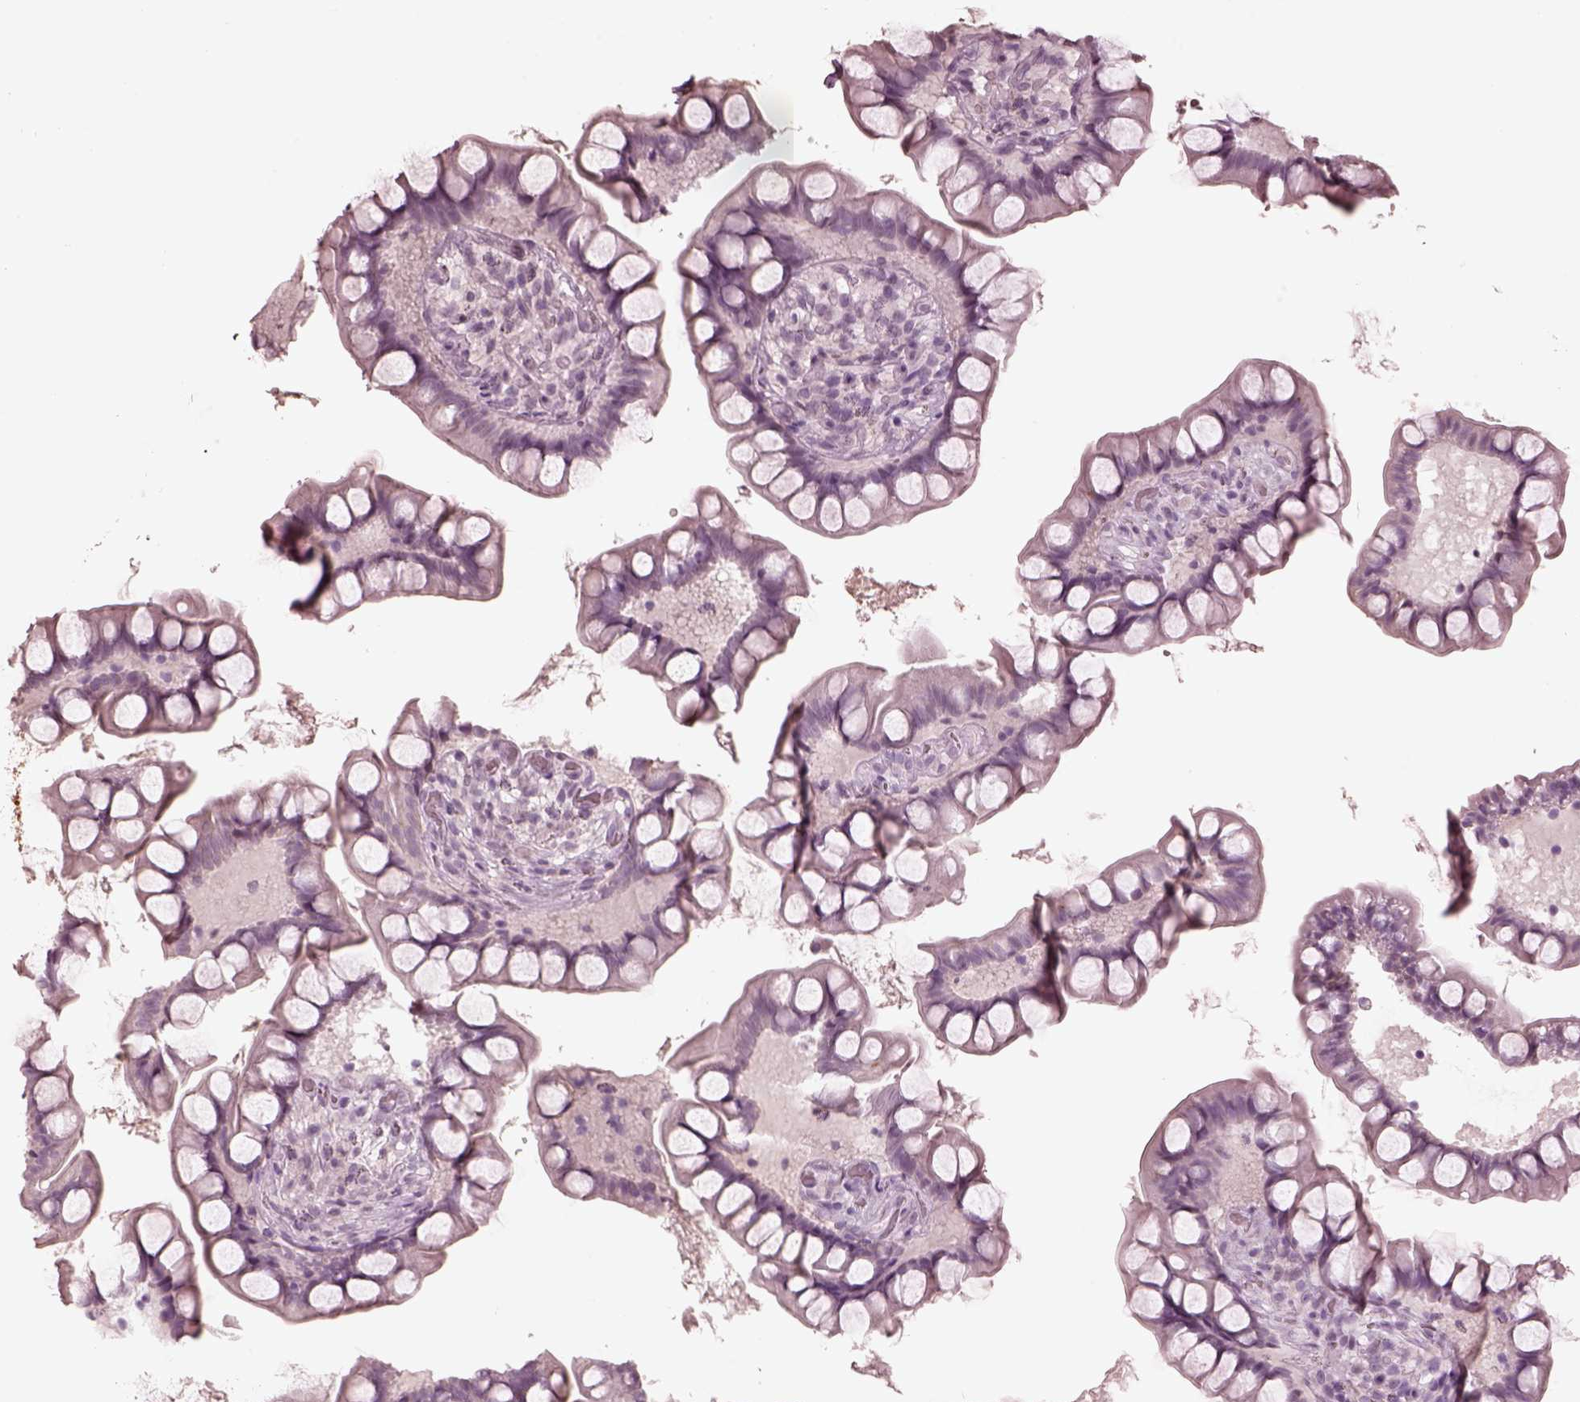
{"staining": {"intensity": "negative", "quantity": "none", "location": "none"}, "tissue": "small intestine", "cell_type": "Glandular cells", "image_type": "normal", "snomed": [{"axis": "morphology", "description": "Normal tissue, NOS"}, {"axis": "topography", "description": "Small intestine"}], "caption": "Immunohistochemistry (IHC) histopathology image of normal small intestine stained for a protein (brown), which displays no positivity in glandular cells.", "gene": "KCNA2", "patient": {"sex": "male", "age": 70}}